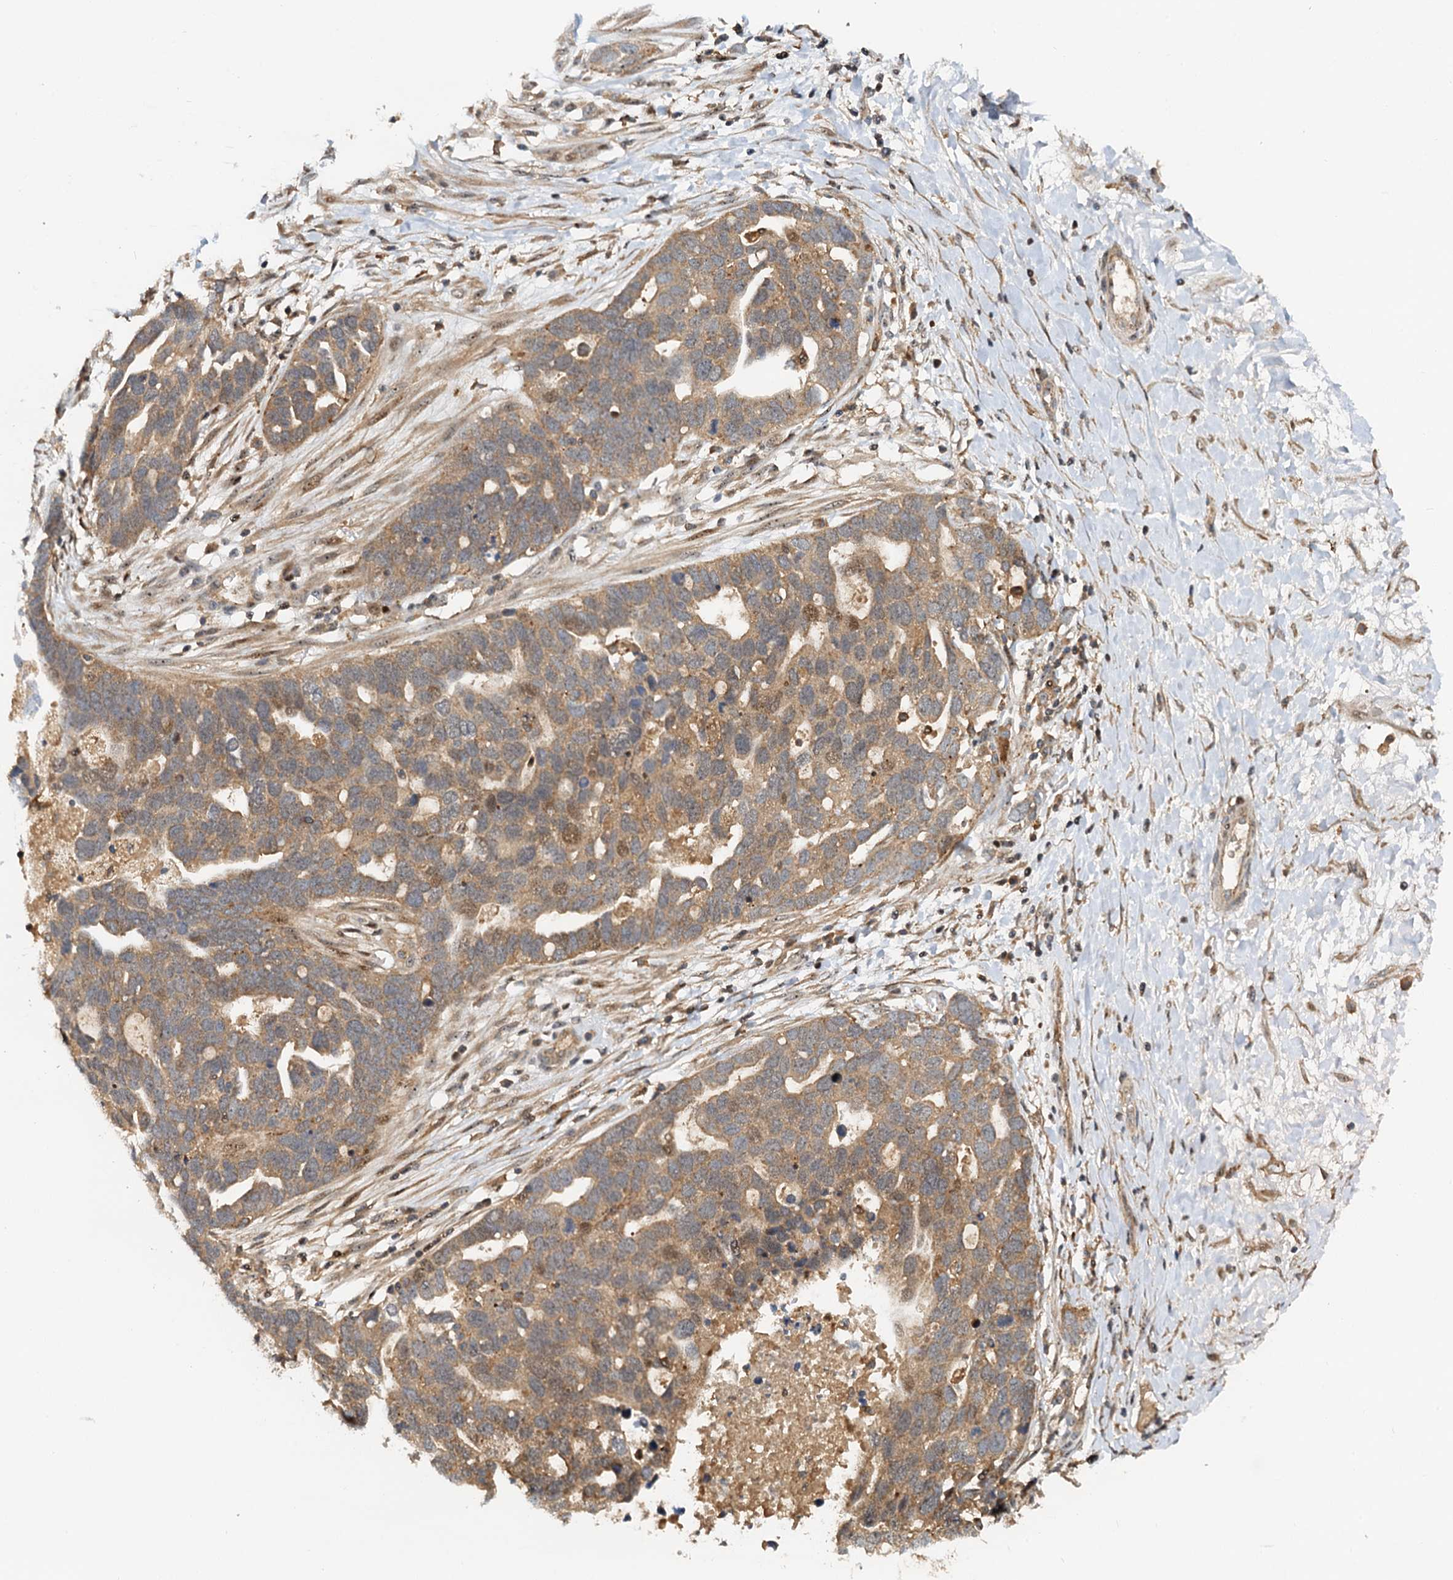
{"staining": {"intensity": "weak", "quantity": ">75%", "location": "cytoplasmic/membranous"}, "tissue": "ovarian cancer", "cell_type": "Tumor cells", "image_type": "cancer", "snomed": [{"axis": "morphology", "description": "Cystadenocarcinoma, serous, NOS"}, {"axis": "topography", "description": "Ovary"}], "caption": "Tumor cells reveal low levels of weak cytoplasmic/membranous expression in approximately >75% of cells in human serous cystadenocarcinoma (ovarian).", "gene": "TOLLIP", "patient": {"sex": "female", "age": 54}}